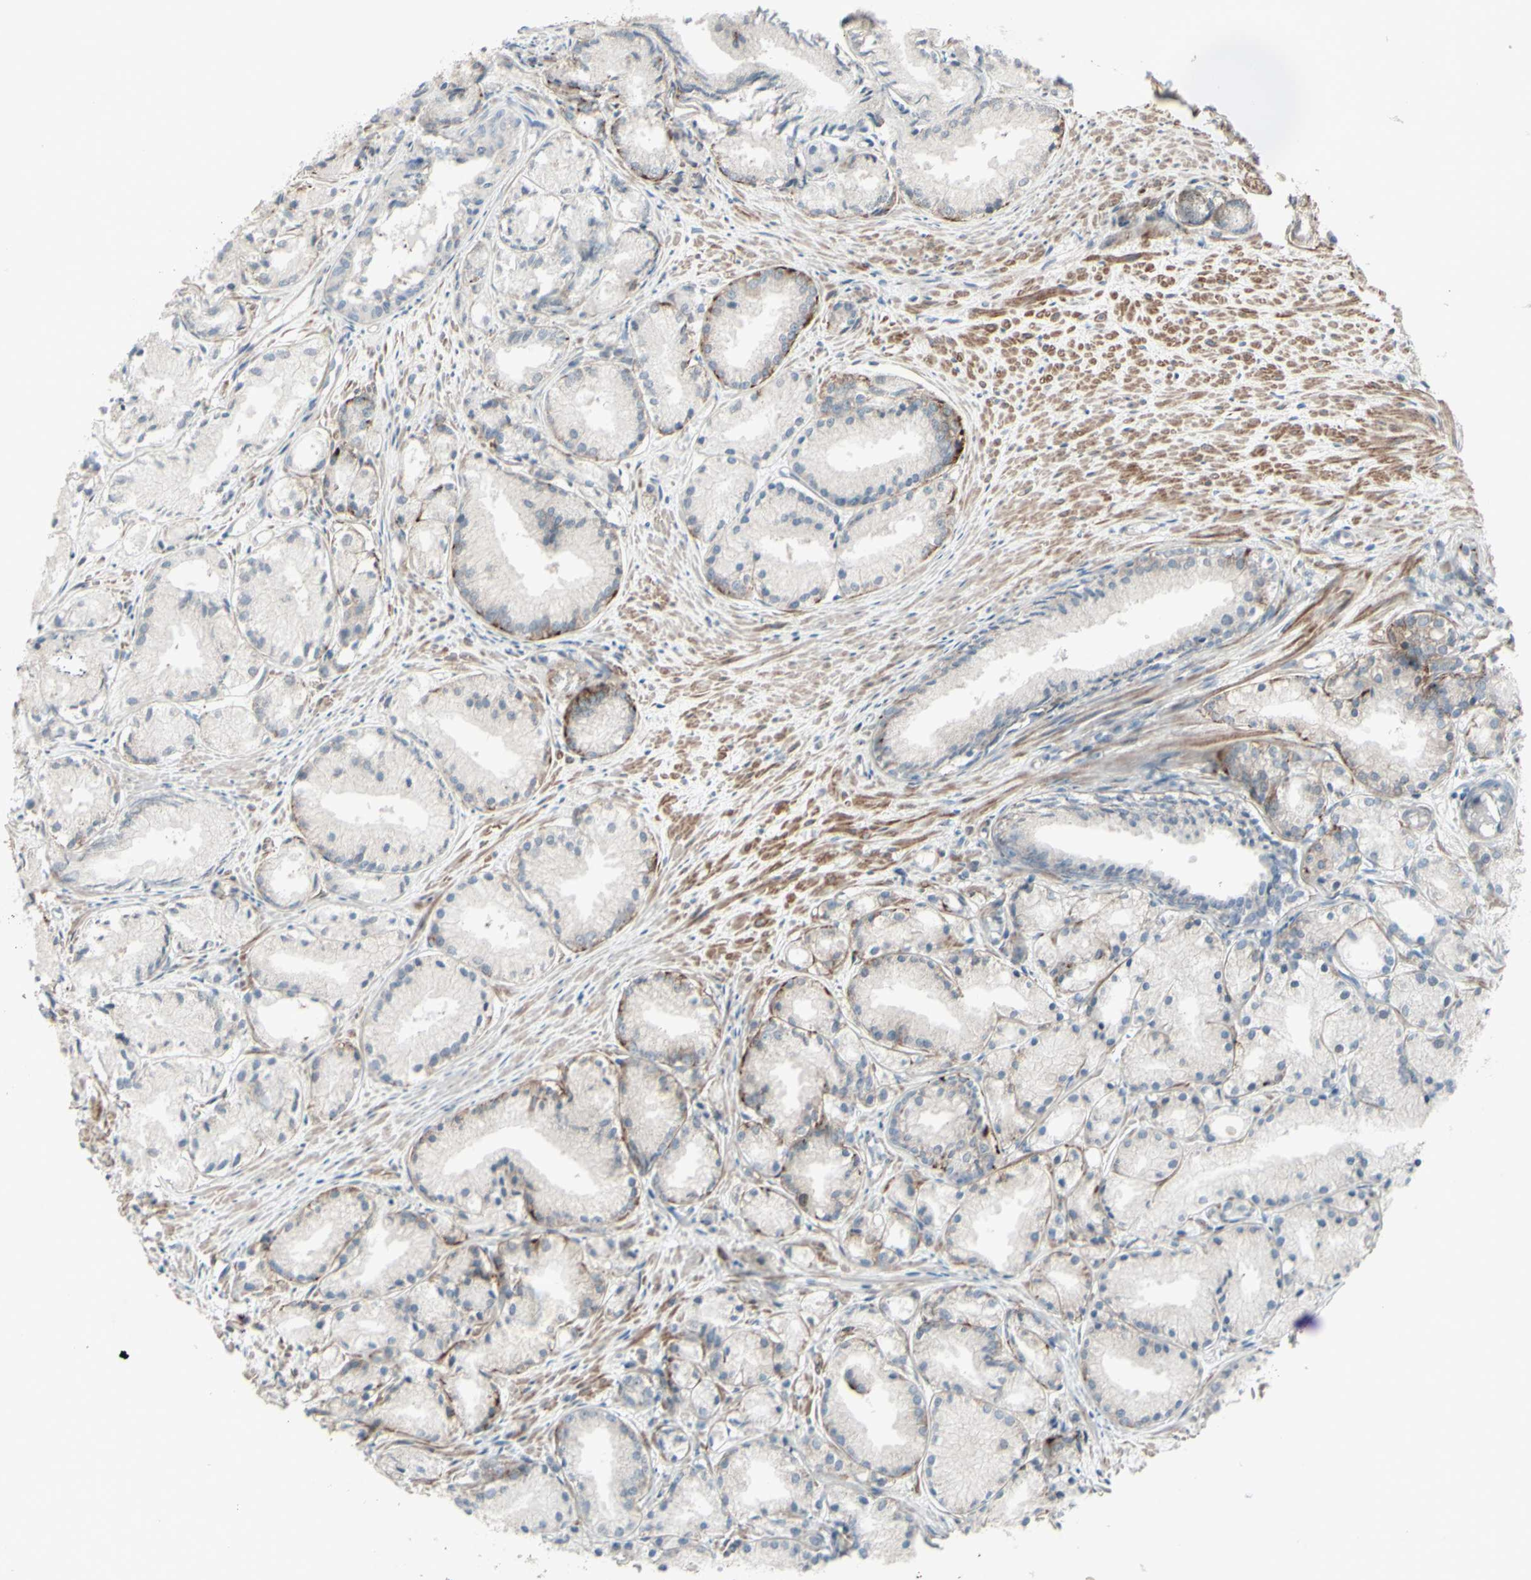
{"staining": {"intensity": "negative", "quantity": "none", "location": "none"}, "tissue": "prostate cancer", "cell_type": "Tumor cells", "image_type": "cancer", "snomed": [{"axis": "morphology", "description": "Adenocarcinoma, Low grade"}, {"axis": "topography", "description": "Prostate"}], "caption": "The image shows no staining of tumor cells in prostate adenocarcinoma (low-grade).", "gene": "GMNN", "patient": {"sex": "male", "age": 72}}